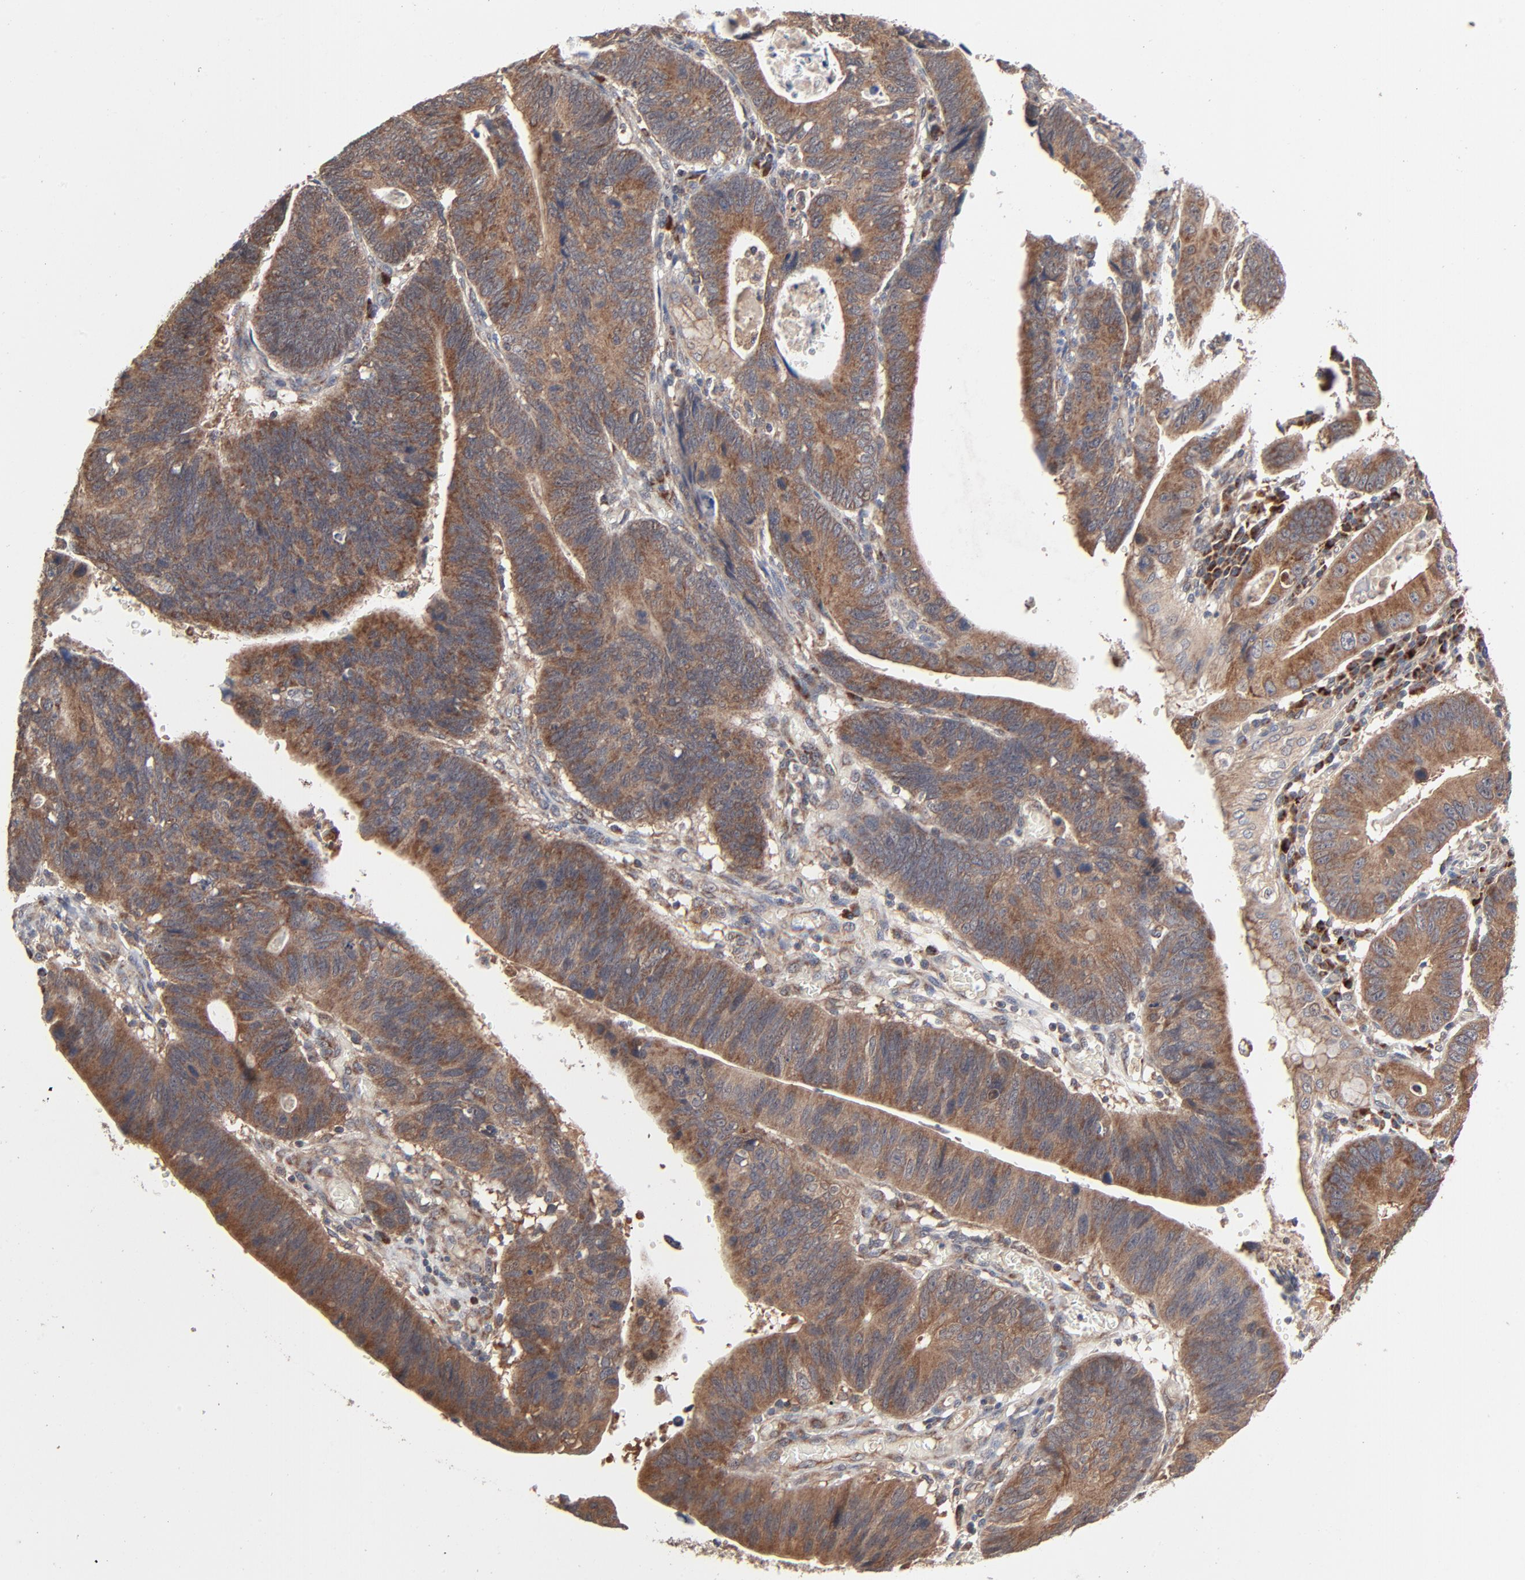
{"staining": {"intensity": "strong", "quantity": ">75%", "location": "cytoplasmic/membranous"}, "tissue": "stomach cancer", "cell_type": "Tumor cells", "image_type": "cancer", "snomed": [{"axis": "morphology", "description": "Adenocarcinoma, NOS"}, {"axis": "topography", "description": "Stomach"}], "caption": "Stomach cancer (adenocarcinoma) stained for a protein (brown) displays strong cytoplasmic/membranous positive expression in approximately >75% of tumor cells.", "gene": "ABLIM3", "patient": {"sex": "male", "age": 59}}